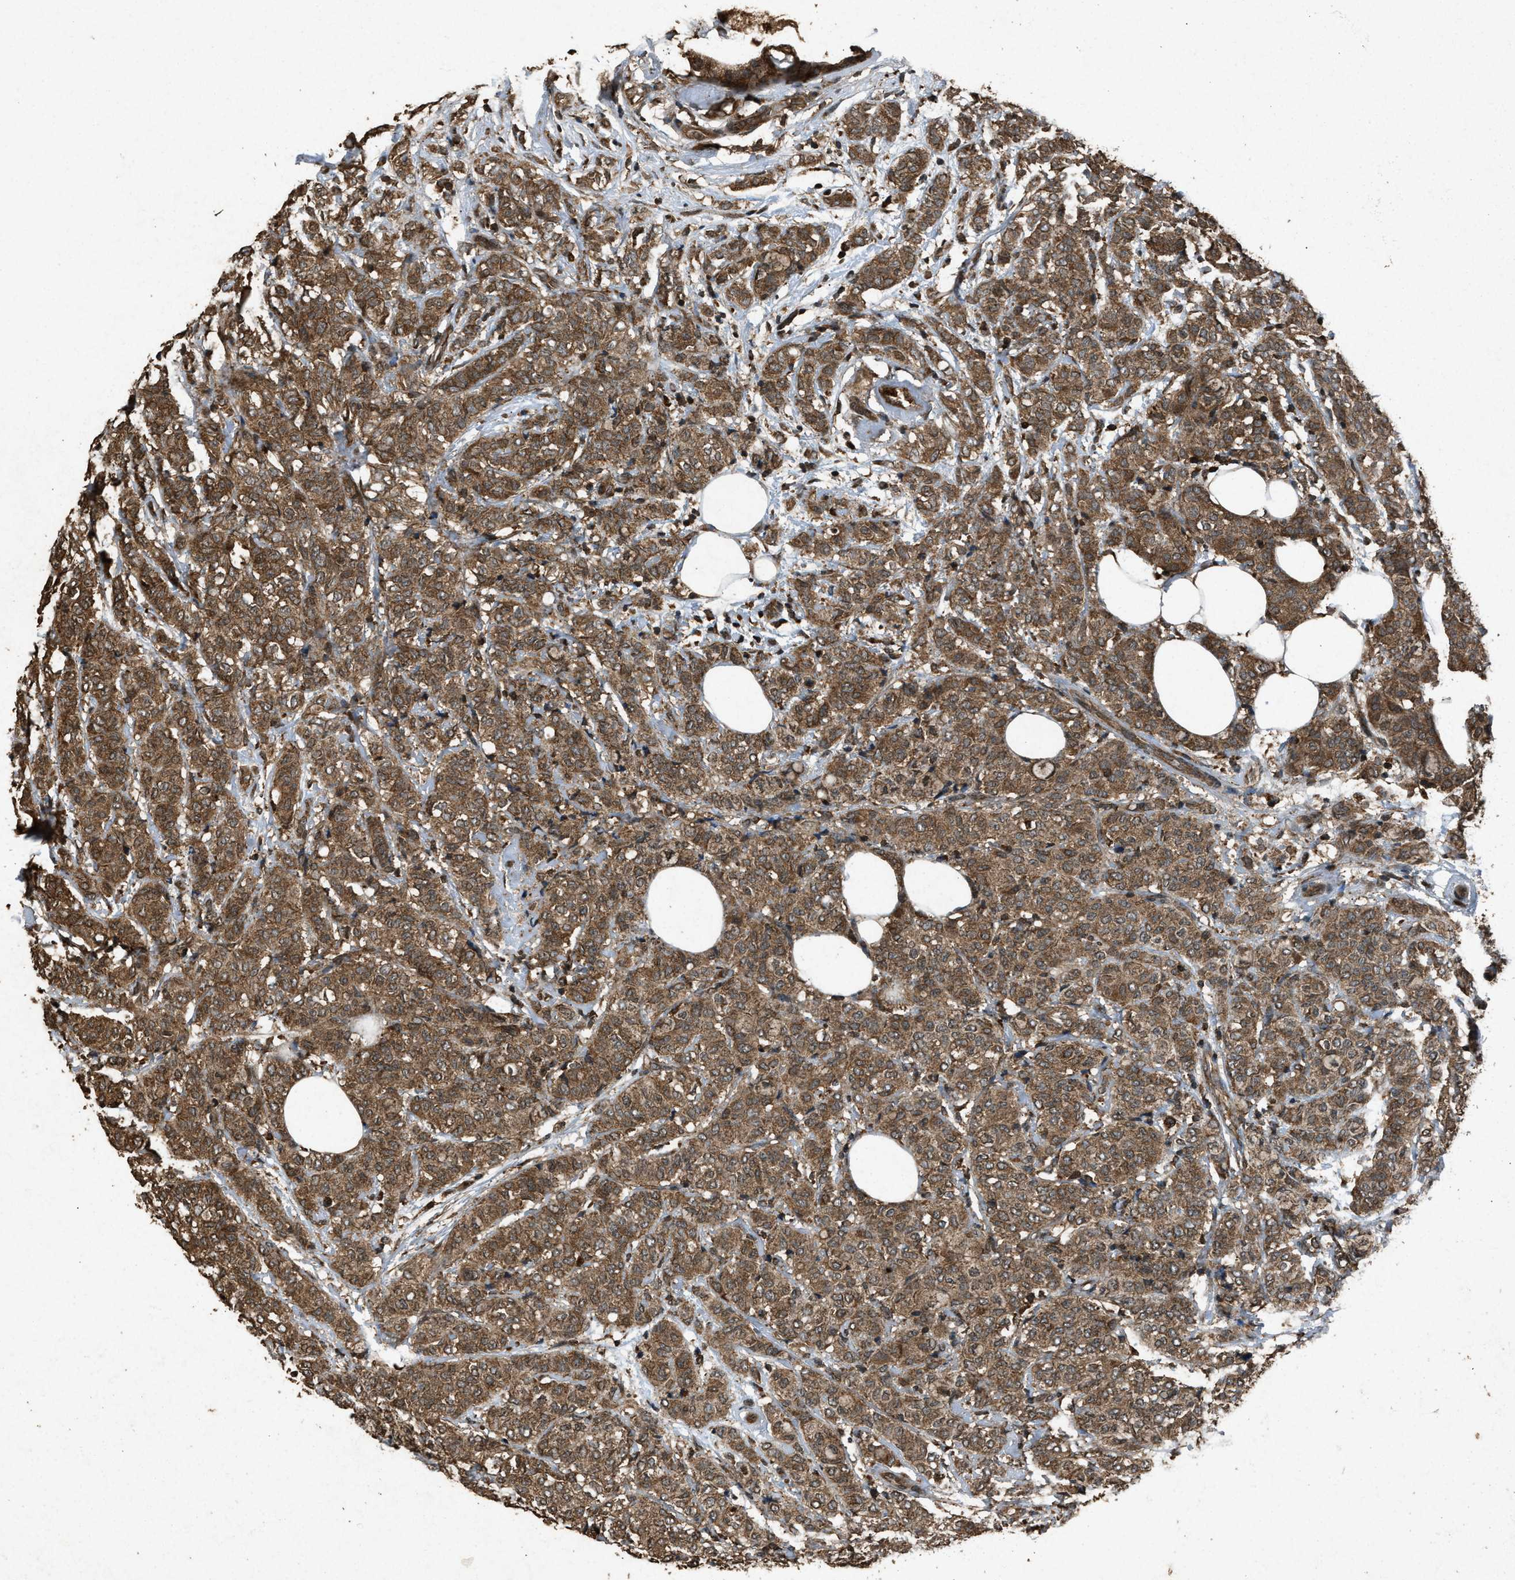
{"staining": {"intensity": "moderate", "quantity": ">75%", "location": "cytoplasmic/membranous"}, "tissue": "breast cancer", "cell_type": "Tumor cells", "image_type": "cancer", "snomed": [{"axis": "morphology", "description": "Lobular carcinoma"}, {"axis": "topography", "description": "Breast"}], "caption": "A high-resolution image shows immunohistochemistry (IHC) staining of breast cancer (lobular carcinoma), which displays moderate cytoplasmic/membranous staining in about >75% of tumor cells. The staining is performed using DAB (3,3'-diaminobenzidine) brown chromogen to label protein expression. The nuclei are counter-stained blue using hematoxylin.", "gene": "OAS1", "patient": {"sex": "female", "age": 60}}